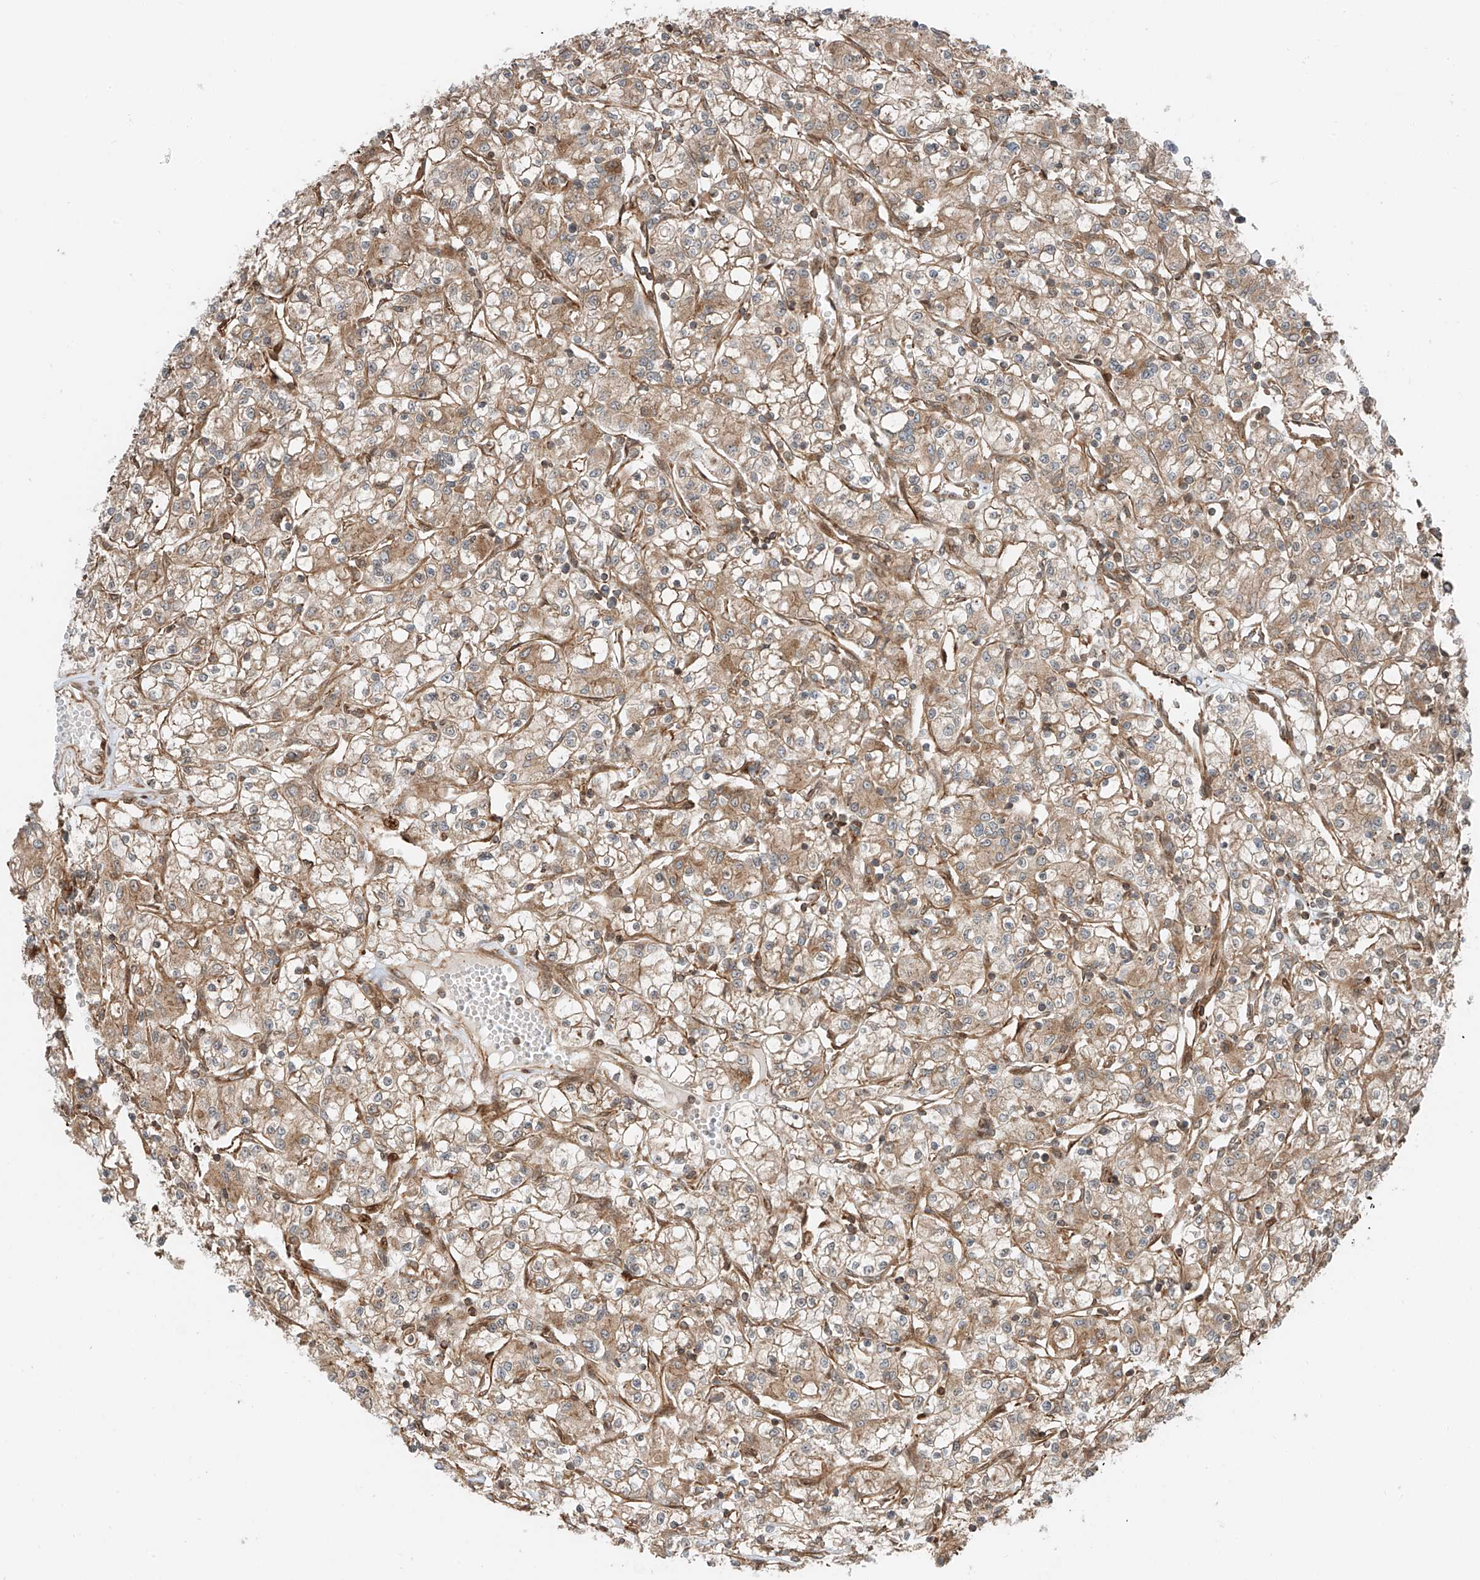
{"staining": {"intensity": "moderate", "quantity": ">75%", "location": "cytoplasmic/membranous"}, "tissue": "renal cancer", "cell_type": "Tumor cells", "image_type": "cancer", "snomed": [{"axis": "morphology", "description": "Adenocarcinoma, NOS"}, {"axis": "topography", "description": "Kidney"}], "caption": "This is an image of immunohistochemistry staining of renal cancer, which shows moderate positivity in the cytoplasmic/membranous of tumor cells.", "gene": "USP48", "patient": {"sex": "female", "age": 59}}